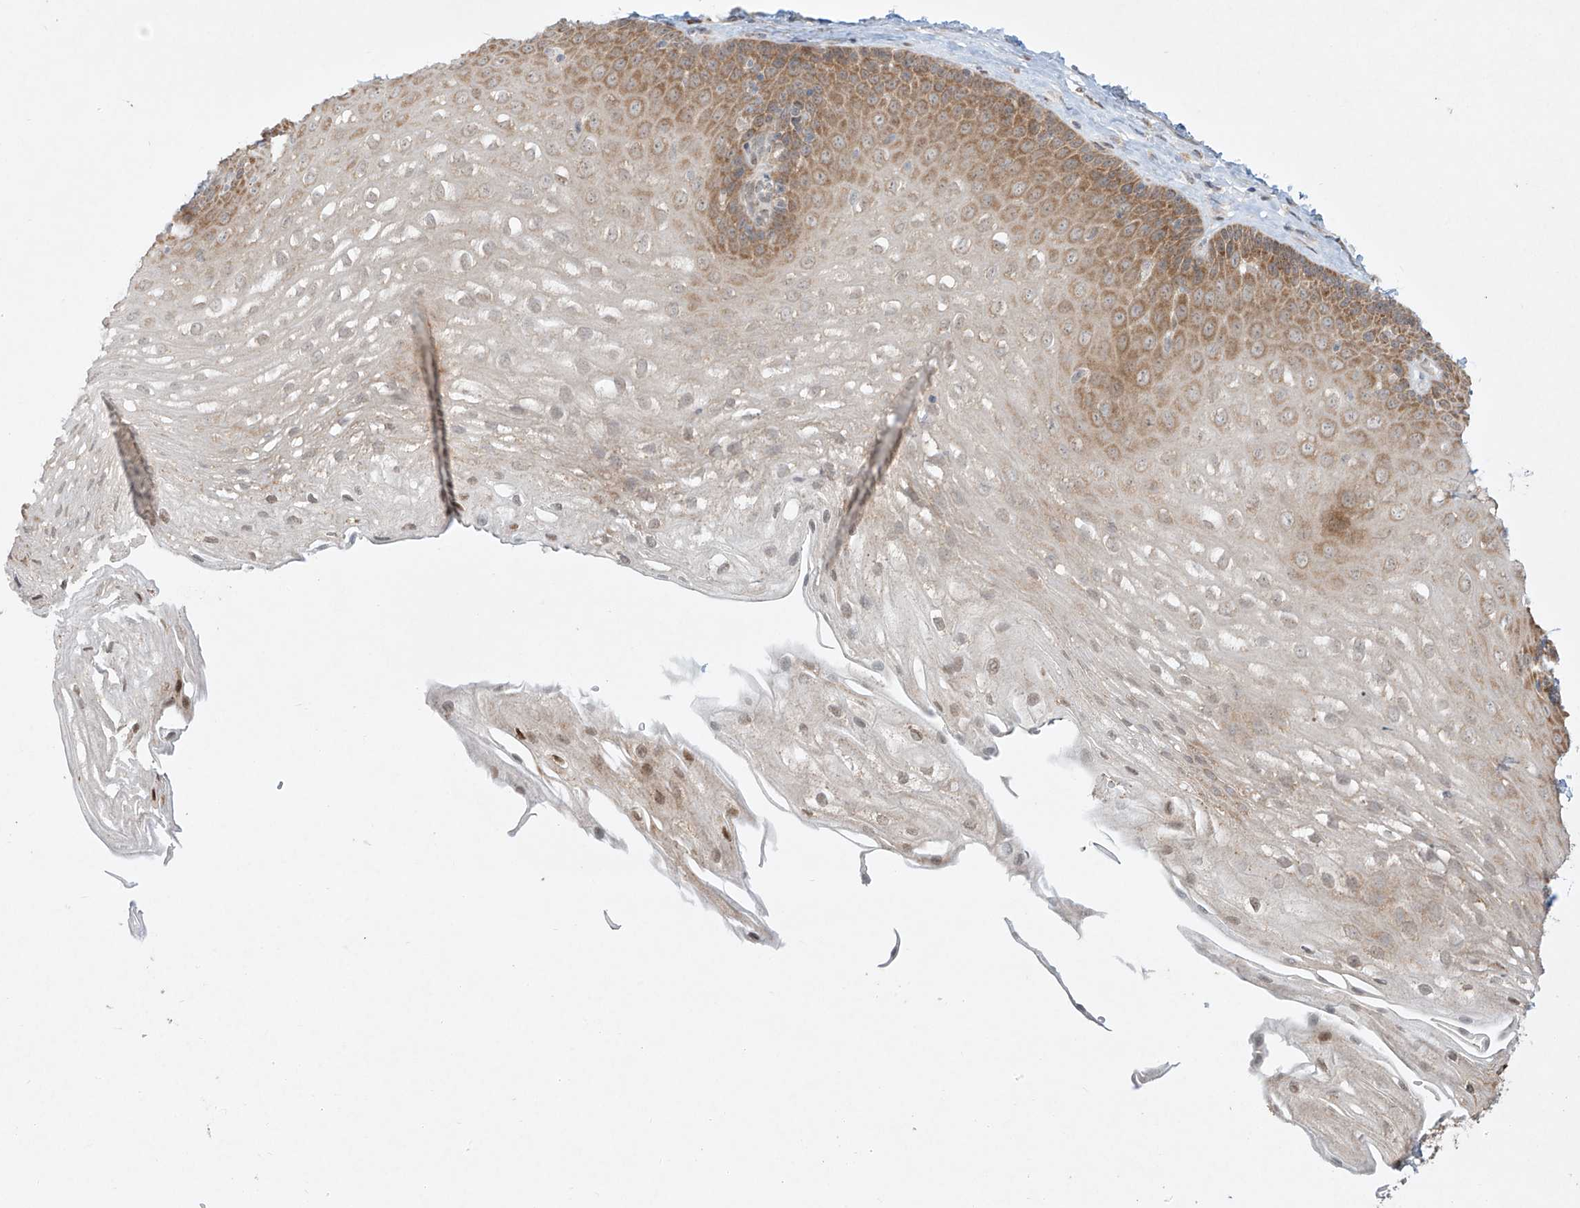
{"staining": {"intensity": "moderate", "quantity": "<25%", "location": "cytoplasmic/membranous"}, "tissue": "esophagus", "cell_type": "Squamous epithelial cells", "image_type": "normal", "snomed": [{"axis": "morphology", "description": "Normal tissue, NOS"}, {"axis": "topography", "description": "Esophagus"}], "caption": "Immunohistochemical staining of unremarkable esophagus displays low levels of moderate cytoplasmic/membranous positivity in approximately <25% of squamous epithelial cells.", "gene": "TASP1", "patient": {"sex": "female", "age": 66}}